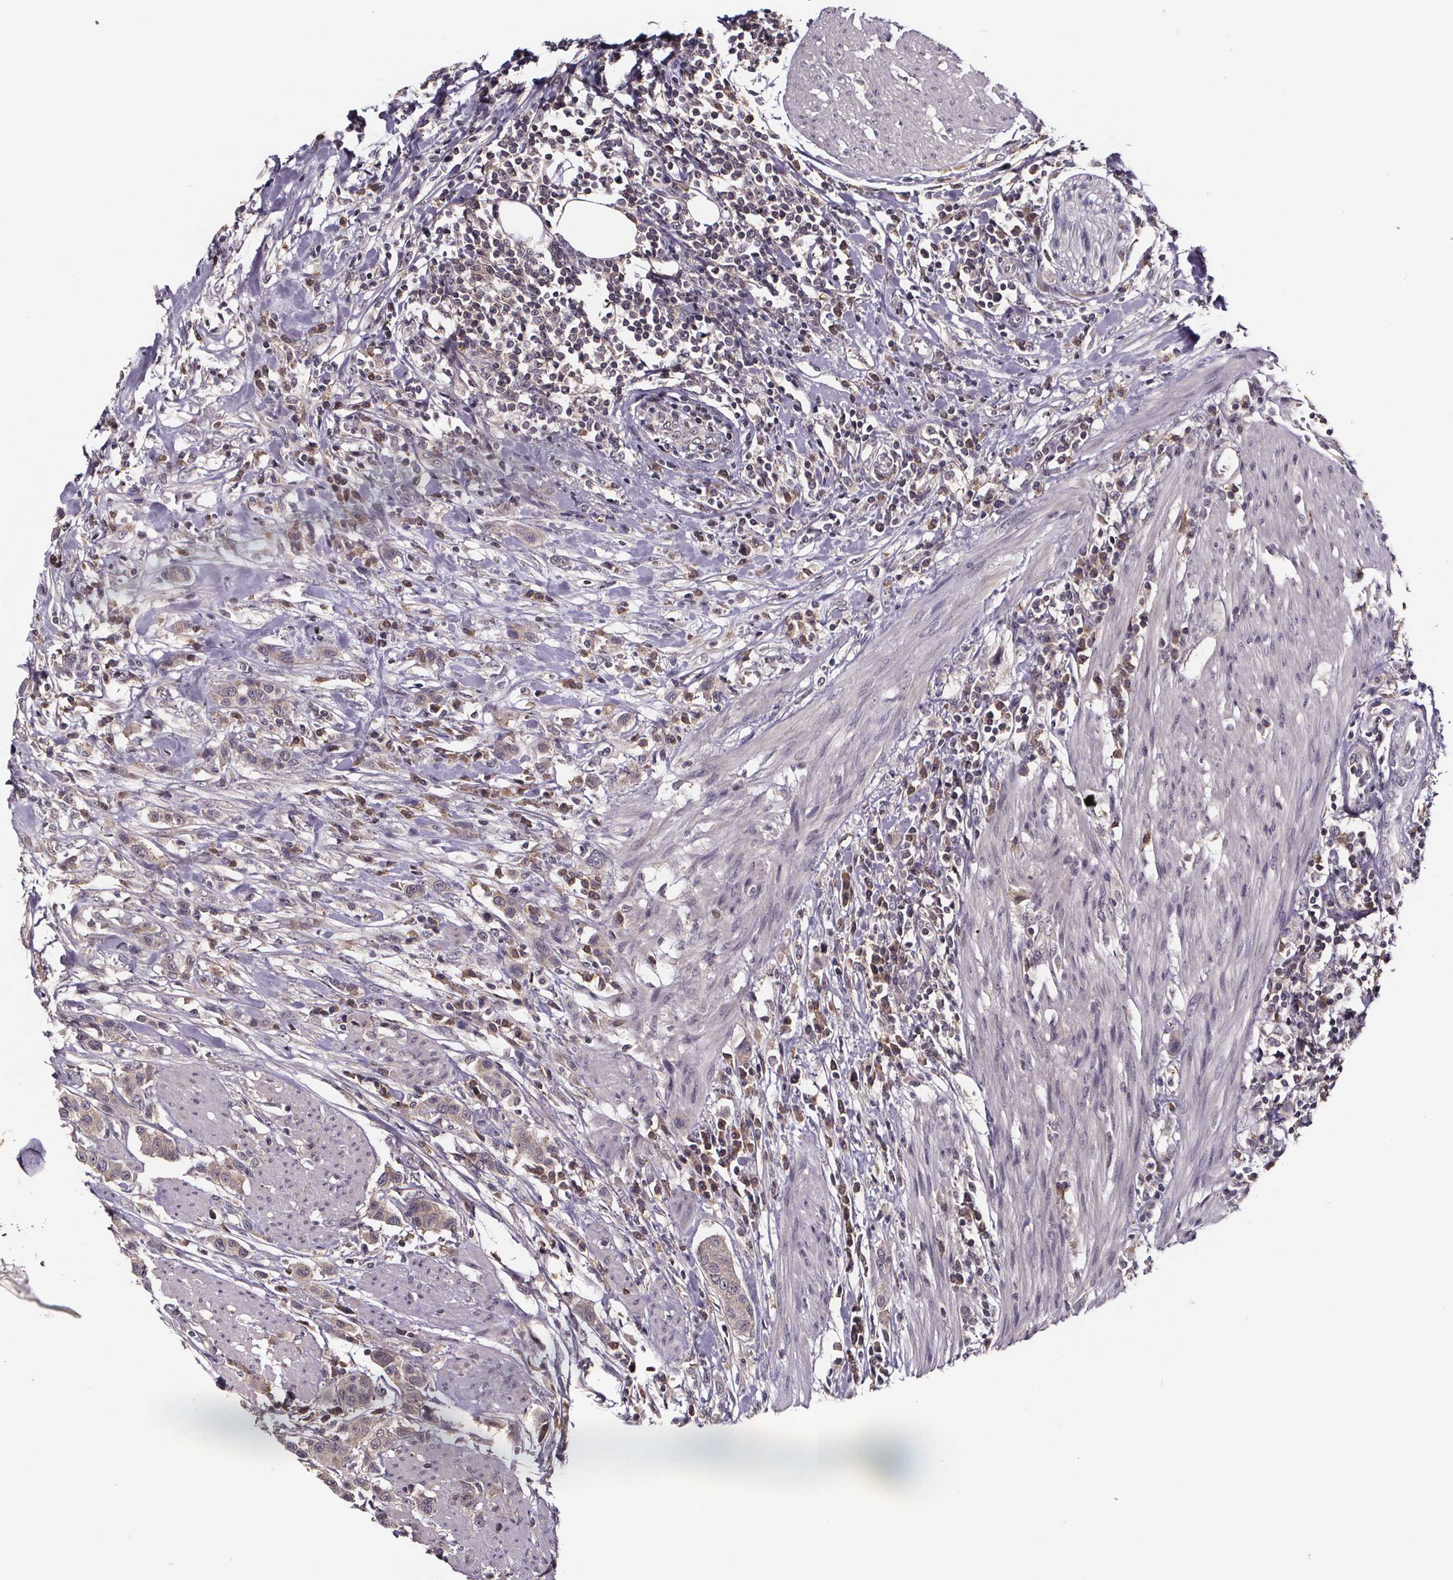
{"staining": {"intensity": "negative", "quantity": "none", "location": "none"}, "tissue": "urothelial cancer", "cell_type": "Tumor cells", "image_type": "cancer", "snomed": [{"axis": "morphology", "description": "Urothelial carcinoma, High grade"}, {"axis": "topography", "description": "Urinary bladder"}], "caption": "This histopathology image is of high-grade urothelial carcinoma stained with immunohistochemistry (IHC) to label a protein in brown with the nuclei are counter-stained blue. There is no staining in tumor cells. Nuclei are stained in blue.", "gene": "SMIM1", "patient": {"sex": "female", "age": 58}}